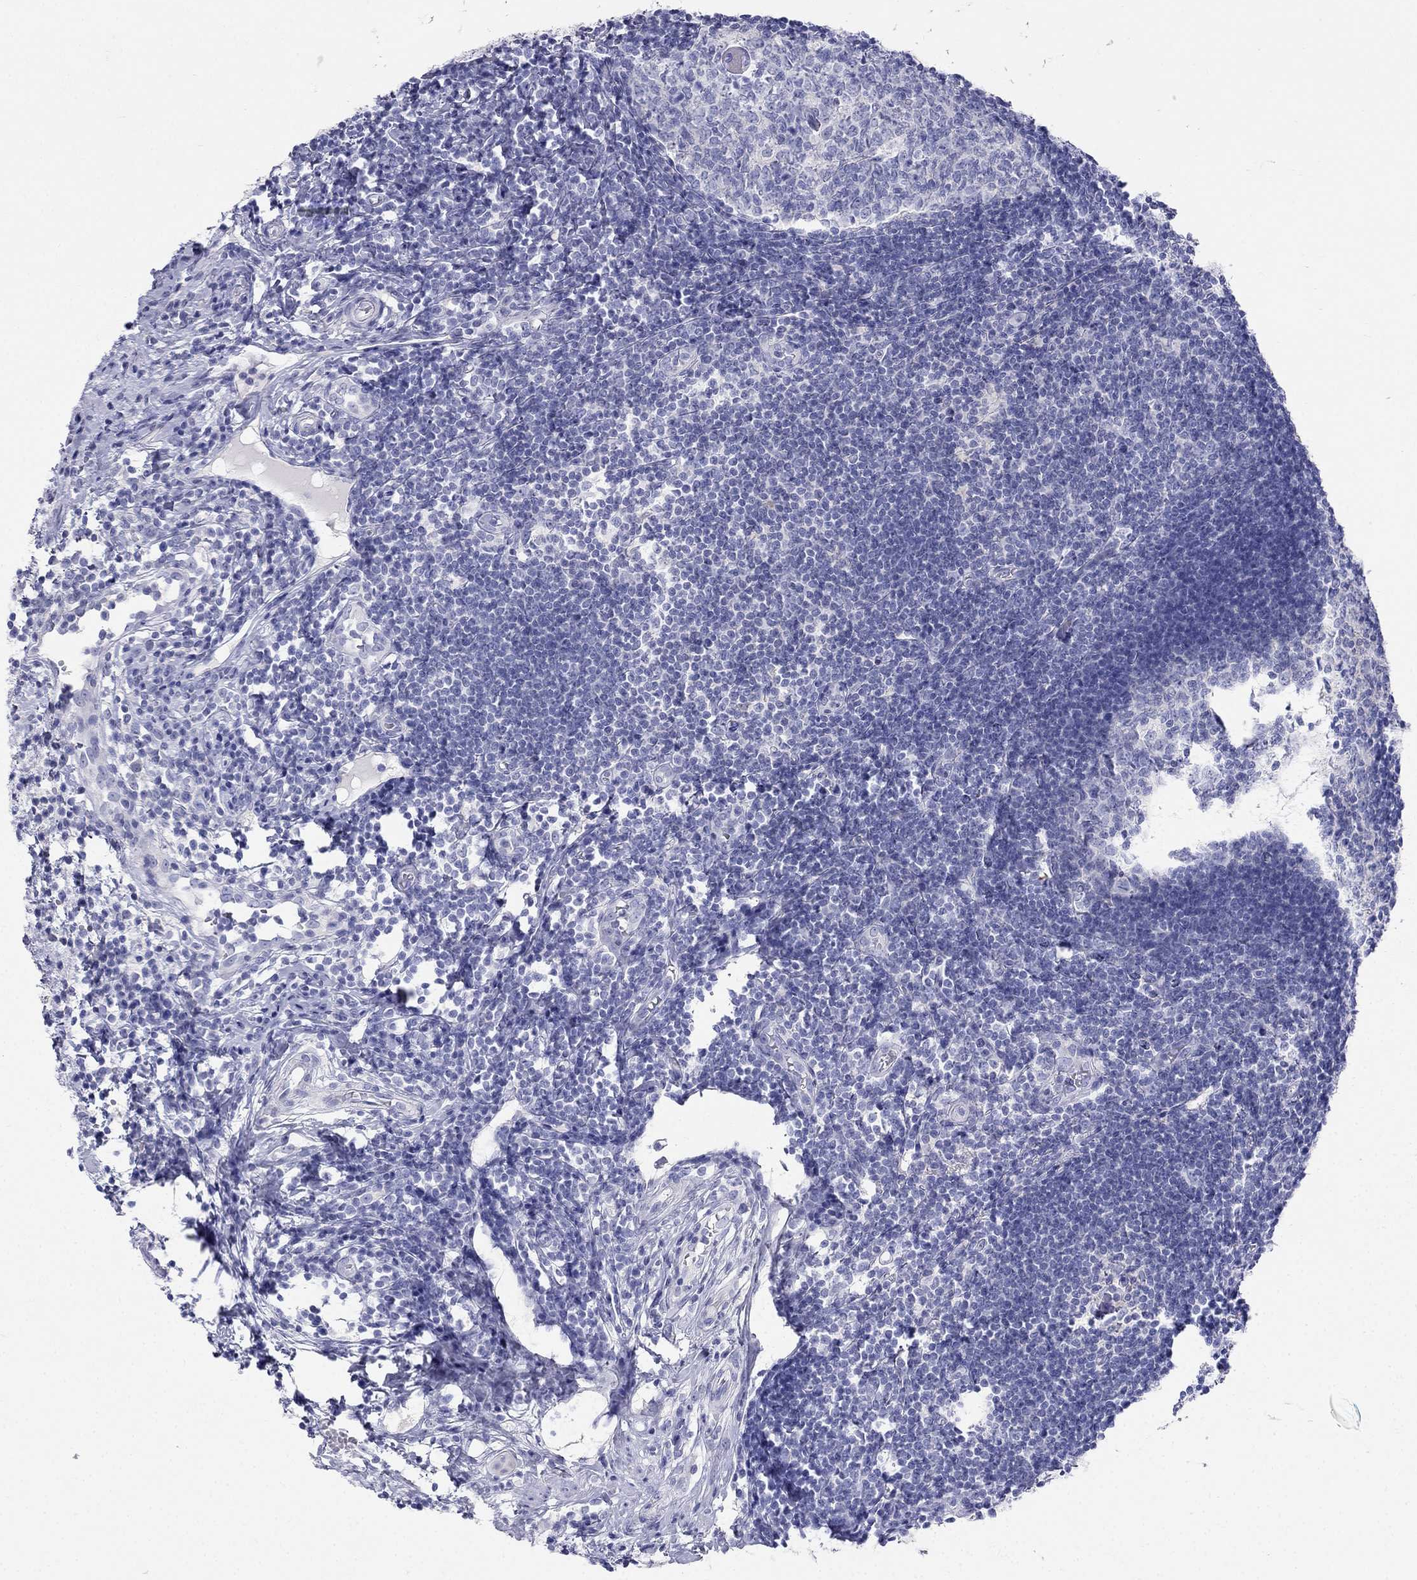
{"staining": {"intensity": "negative", "quantity": "none", "location": "none"}, "tissue": "appendix", "cell_type": "Lymphoid tissue", "image_type": "normal", "snomed": [{"axis": "morphology", "description": "Normal tissue, NOS"}, {"axis": "morphology", "description": "Inflammation, NOS"}, {"axis": "topography", "description": "Appendix"}], "caption": "Histopathology image shows no protein expression in lymphoid tissue of normal appendix. (DAB (3,3'-diaminobenzidine) IHC with hematoxylin counter stain).", "gene": "RFLNA", "patient": {"sex": "male", "age": 16}}